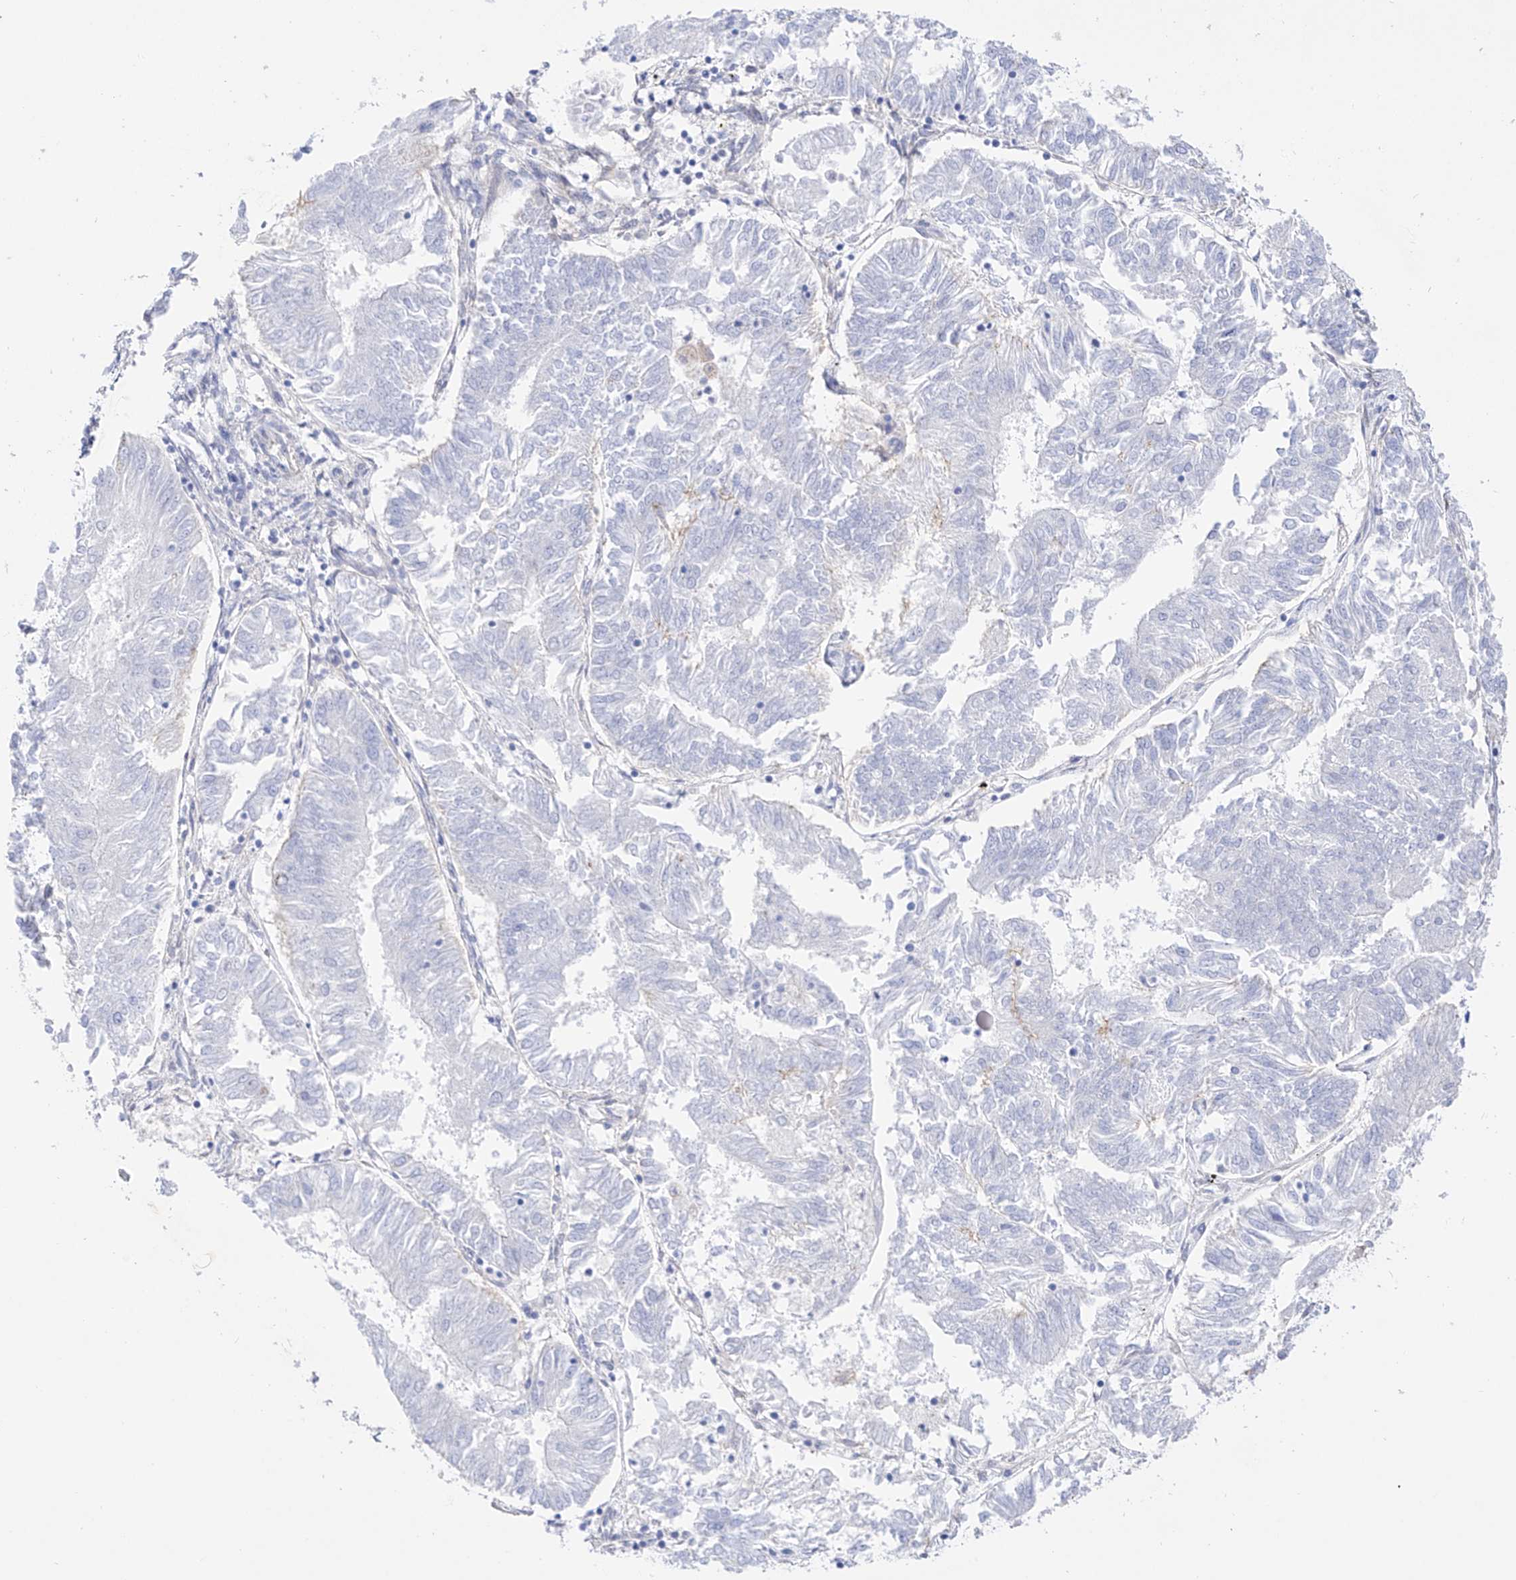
{"staining": {"intensity": "negative", "quantity": "none", "location": "none"}, "tissue": "endometrial cancer", "cell_type": "Tumor cells", "image_type": "cancer", "snomed": [{"axis": "morphology", "description": "Adenocarcinoma, NOS"}, {"axis": "topography", "description": "Endometrium"}], "caption": "DAB (3,3'-diaminobenzidine) immunohistochemical staining of endometrial cancer (adenocarcinoma) shows no significant positivity in tumor cells. The staining was performed using DAB to visualize the protein expression in brown, while the nuclei were stained in blue with hematoxylin (Magnification: 20x).", "gene": "ZNF653", "patient": {"sex": "female", "age": 58}}